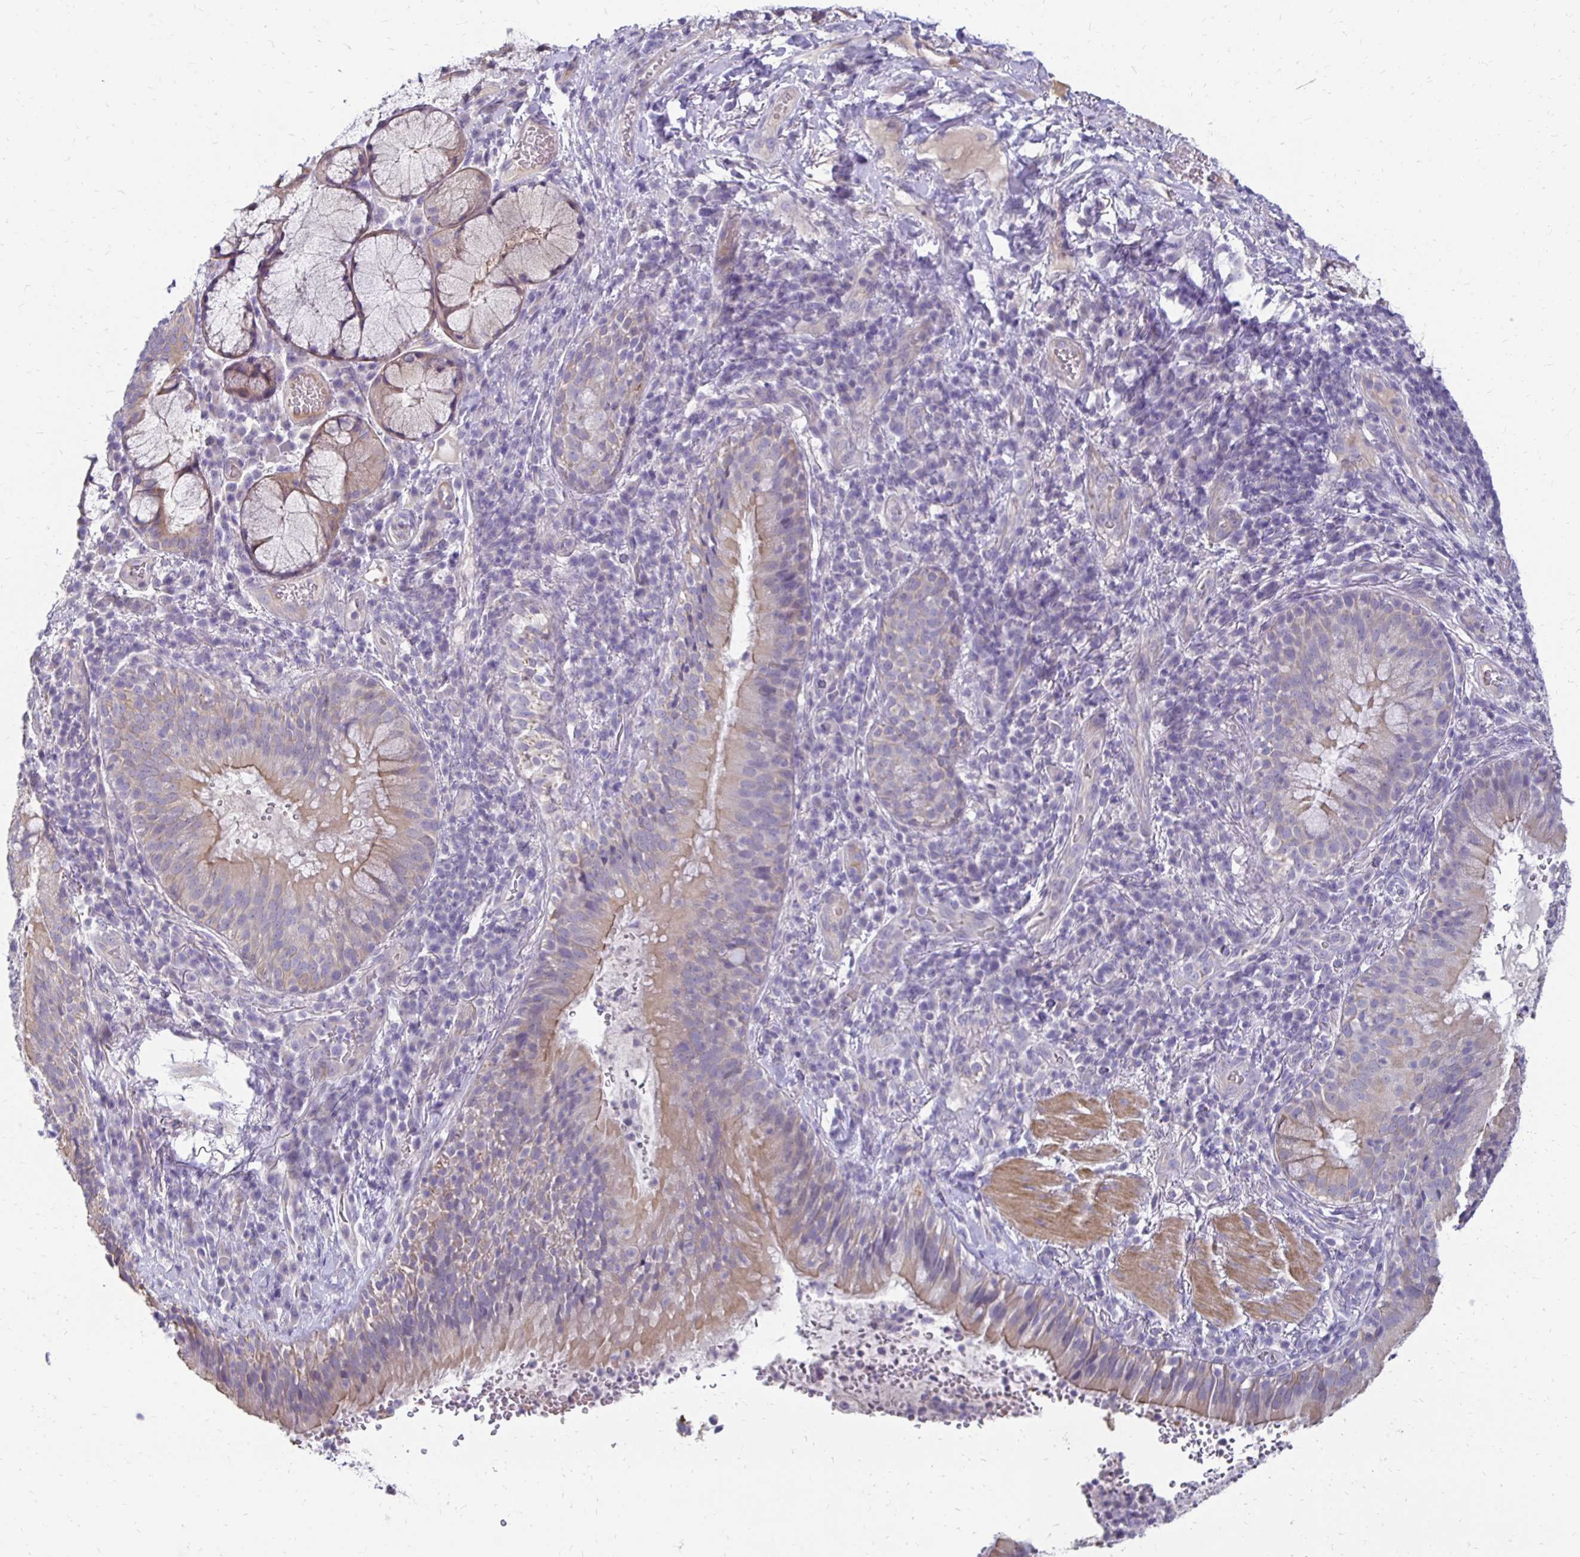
{"staining": {"intensity": "weak", "quantity": "25%-75%", "location": "cytoplasmic/membranous"}, "tissue": "bronchus", "cell_type": "Respiratory epithelial cells", "image_type": "normal", "snomed": [{"axis": "morphology", "description": "Normal tissue, NOS"}, {"axis": "topography", "description": "Lymph node"}, {"axis": "topography", "description": "Bronchus"}], "caption": "High-power microscopy captured an immunohistochemistry (IHC) histopathology image of normal bronchus, revealing weak cytoplasmic/membranous staining in about 25%-75% of respiratory epithelial cells. The staining was performed using DAB, with brown indicating positive protein expression. Nuclei are stained blue with hematoxylin.", "gene": "AKAP6", "patient": {"sex": "male", "age": 56}}